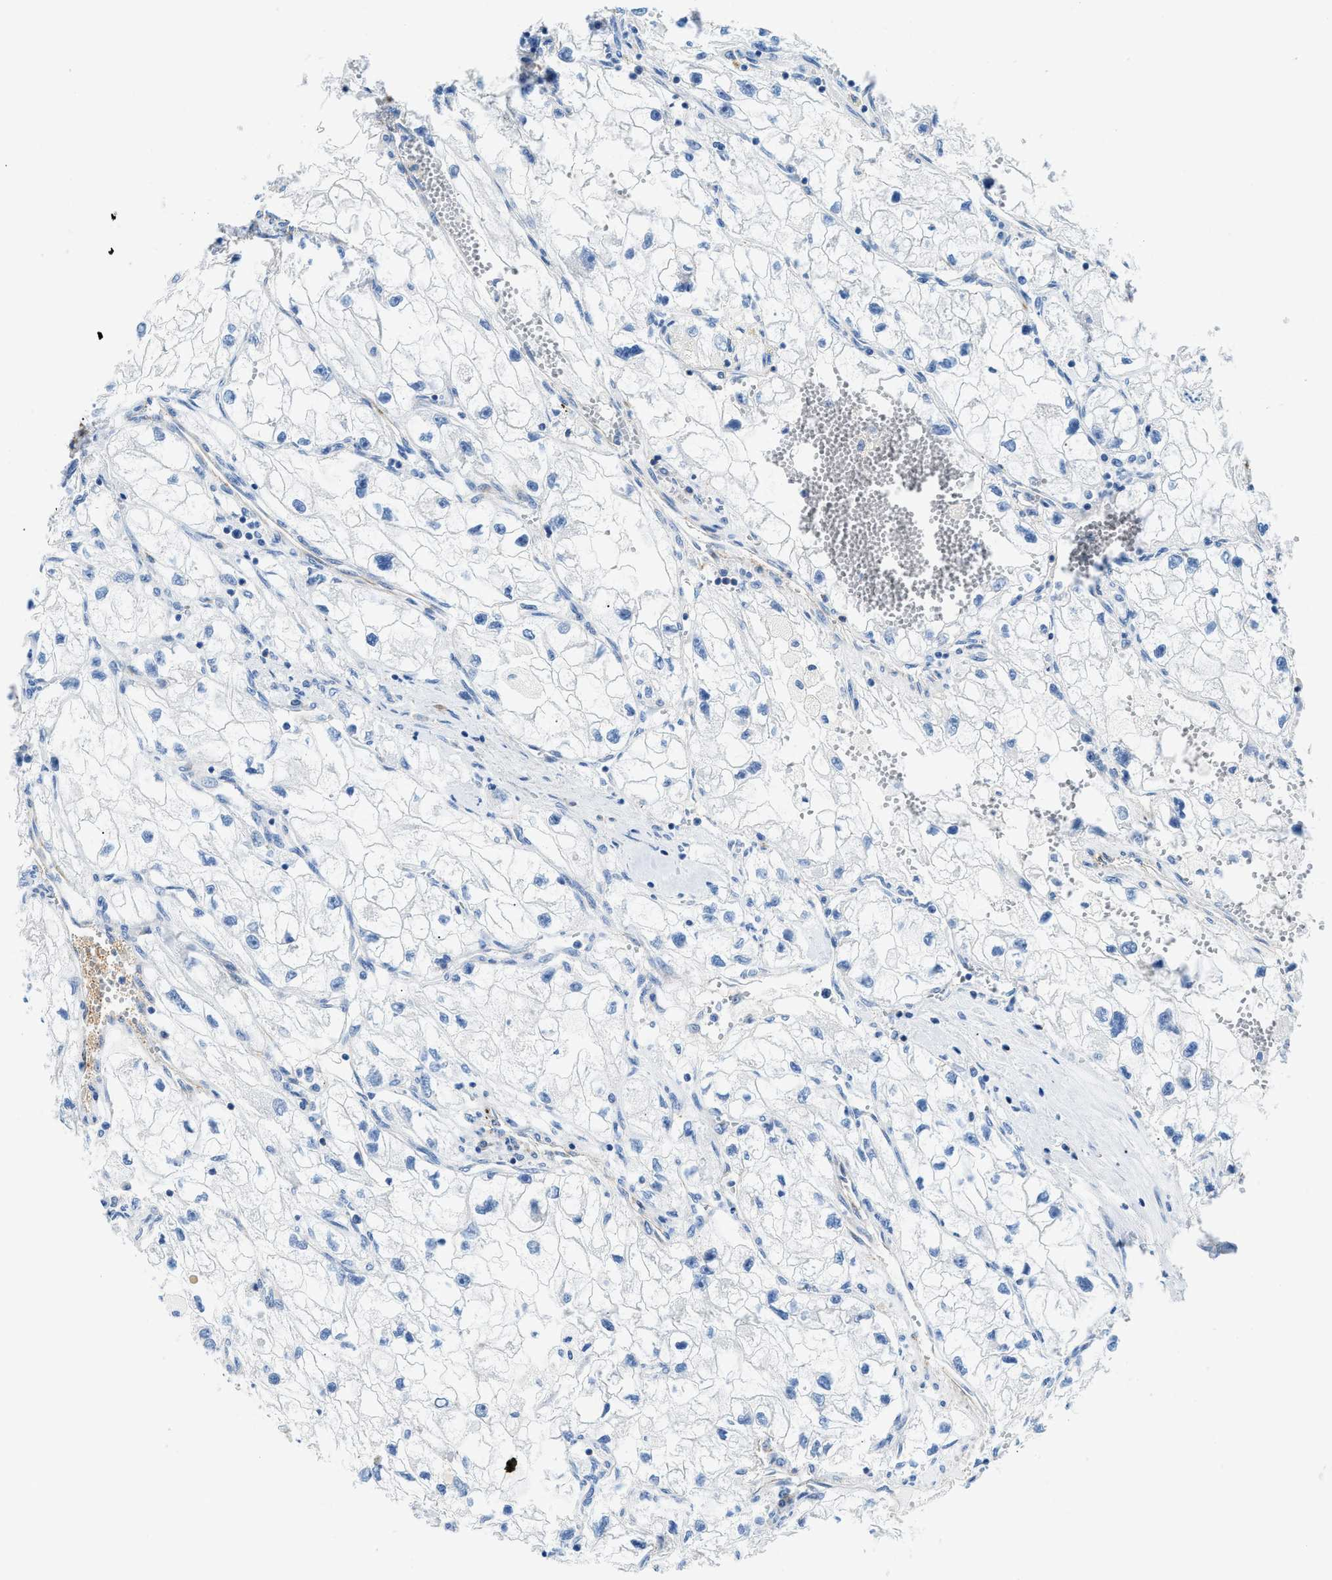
{"staining": {"intensity": "negative", "quantity": "none", "location": "none"}, "tissue": "renal cancer", "cell_type": "Tumor cells", "image_type": "cancer", "snomed": [{"axis": "morphology", "description": "Adenocarcinoma, NOS"}, {"axis": "topography", "description": "Kidney"}], "caption": "This is a histopathology image of immunohistochemistry staining of renal cancer, which shows no staining in tumor cells.", "gene": "CUTA", "patient": {"sex": "female", "age": 70}}